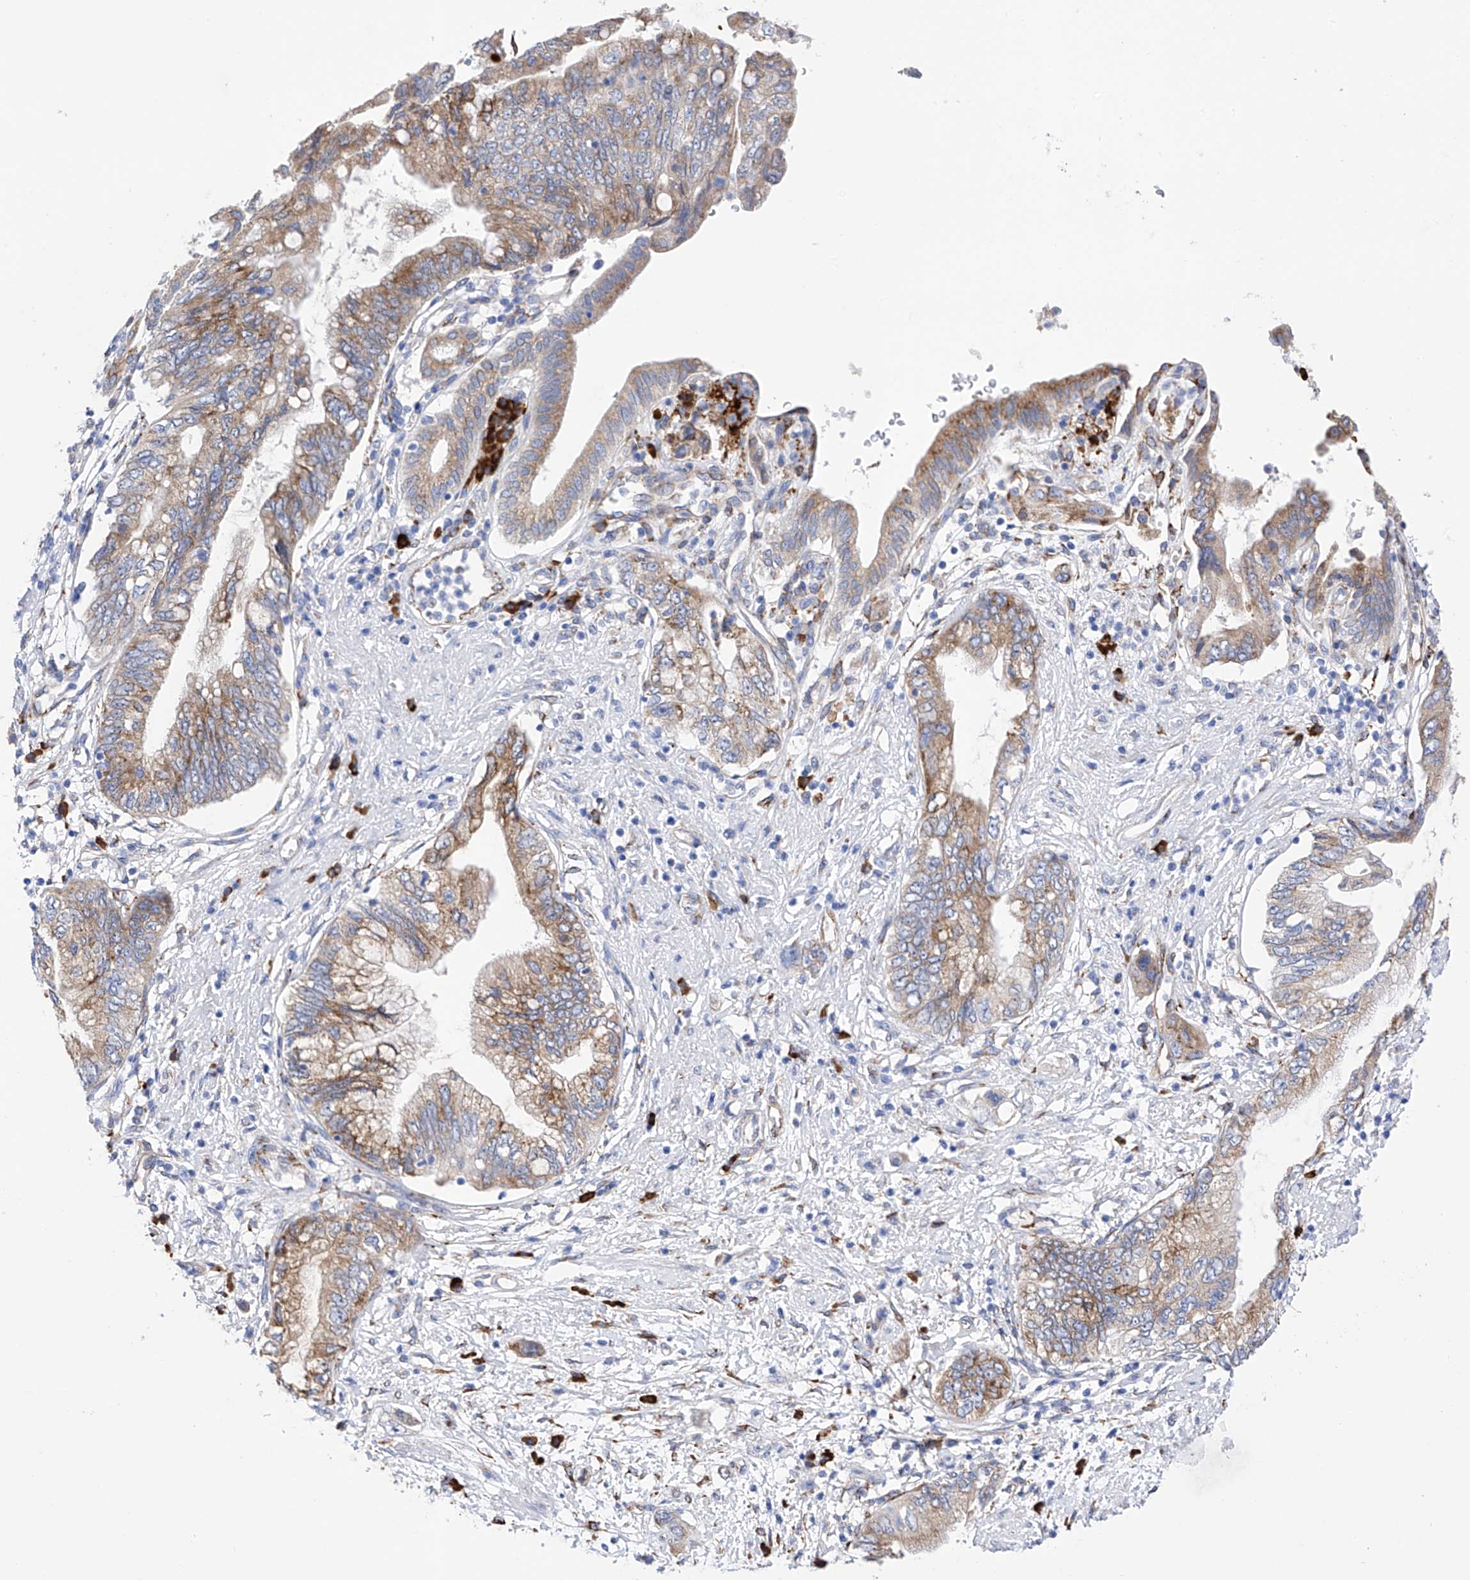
{"staining": {"intensity": "moderate", "quantity": ">75%", "location": "cytoplasmic/membranous"}, "tissue": "pancreatic cancer", "cell_type": "Tumor cells", "image_type": "cancer", "snomed": [{"axis": "morphology", "description": "Adenocarcinoma, NOS"}, {"axis": "topography", "description": "Pancreas"}], "caption": "There is medium levels of moderate cytoplasmic/membranous expression in tumor cells of pancreatic cancer (adenocarcinoma), as demonstrated by immunohistochemical staining (brown color).", "gene": "PDIA5", "patient": {"sex": "female", "age": 73}}